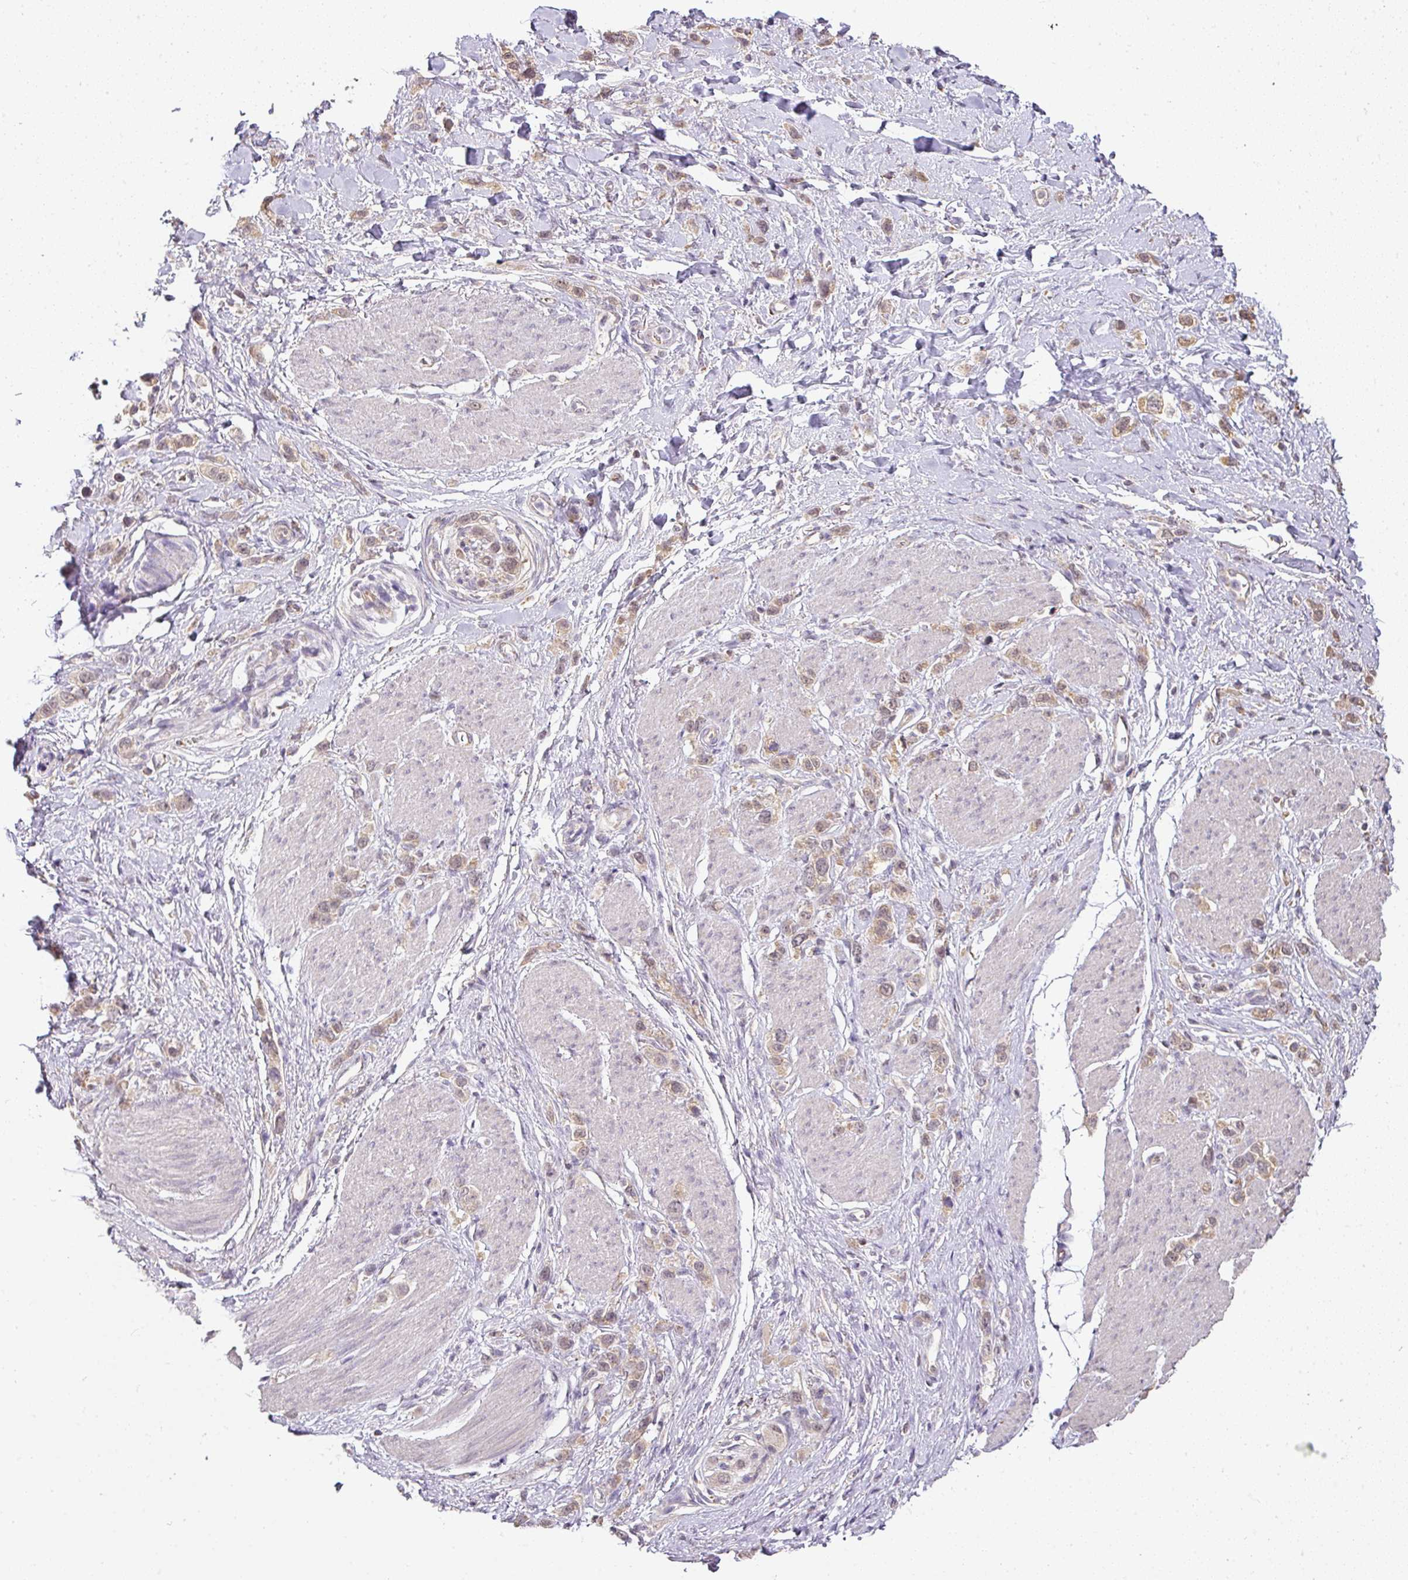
{"staining": {"intensity": "moderate", "quantity": ">75%", "location": "cytoplasmic/membranous"}, "tissue": "stomach cancer", "cell_type": "Tumor cells", "image_type": "cancer", "snomed": [{"axis": "morphology", "description": "Adenocarcinoma, NOS"}, {"axis": "topography", "description": "Stomach"}], "caption": "A high-resolution photomicrograph shows immunohistochemistry staining of stomach cancer (adenocarcinoma), which reveals moderate cytoplasmic/membranous expression in approximately >75% of tumor cells.", "gene": "MYOM2", "patient": {"sex": "female", "age": 65}}